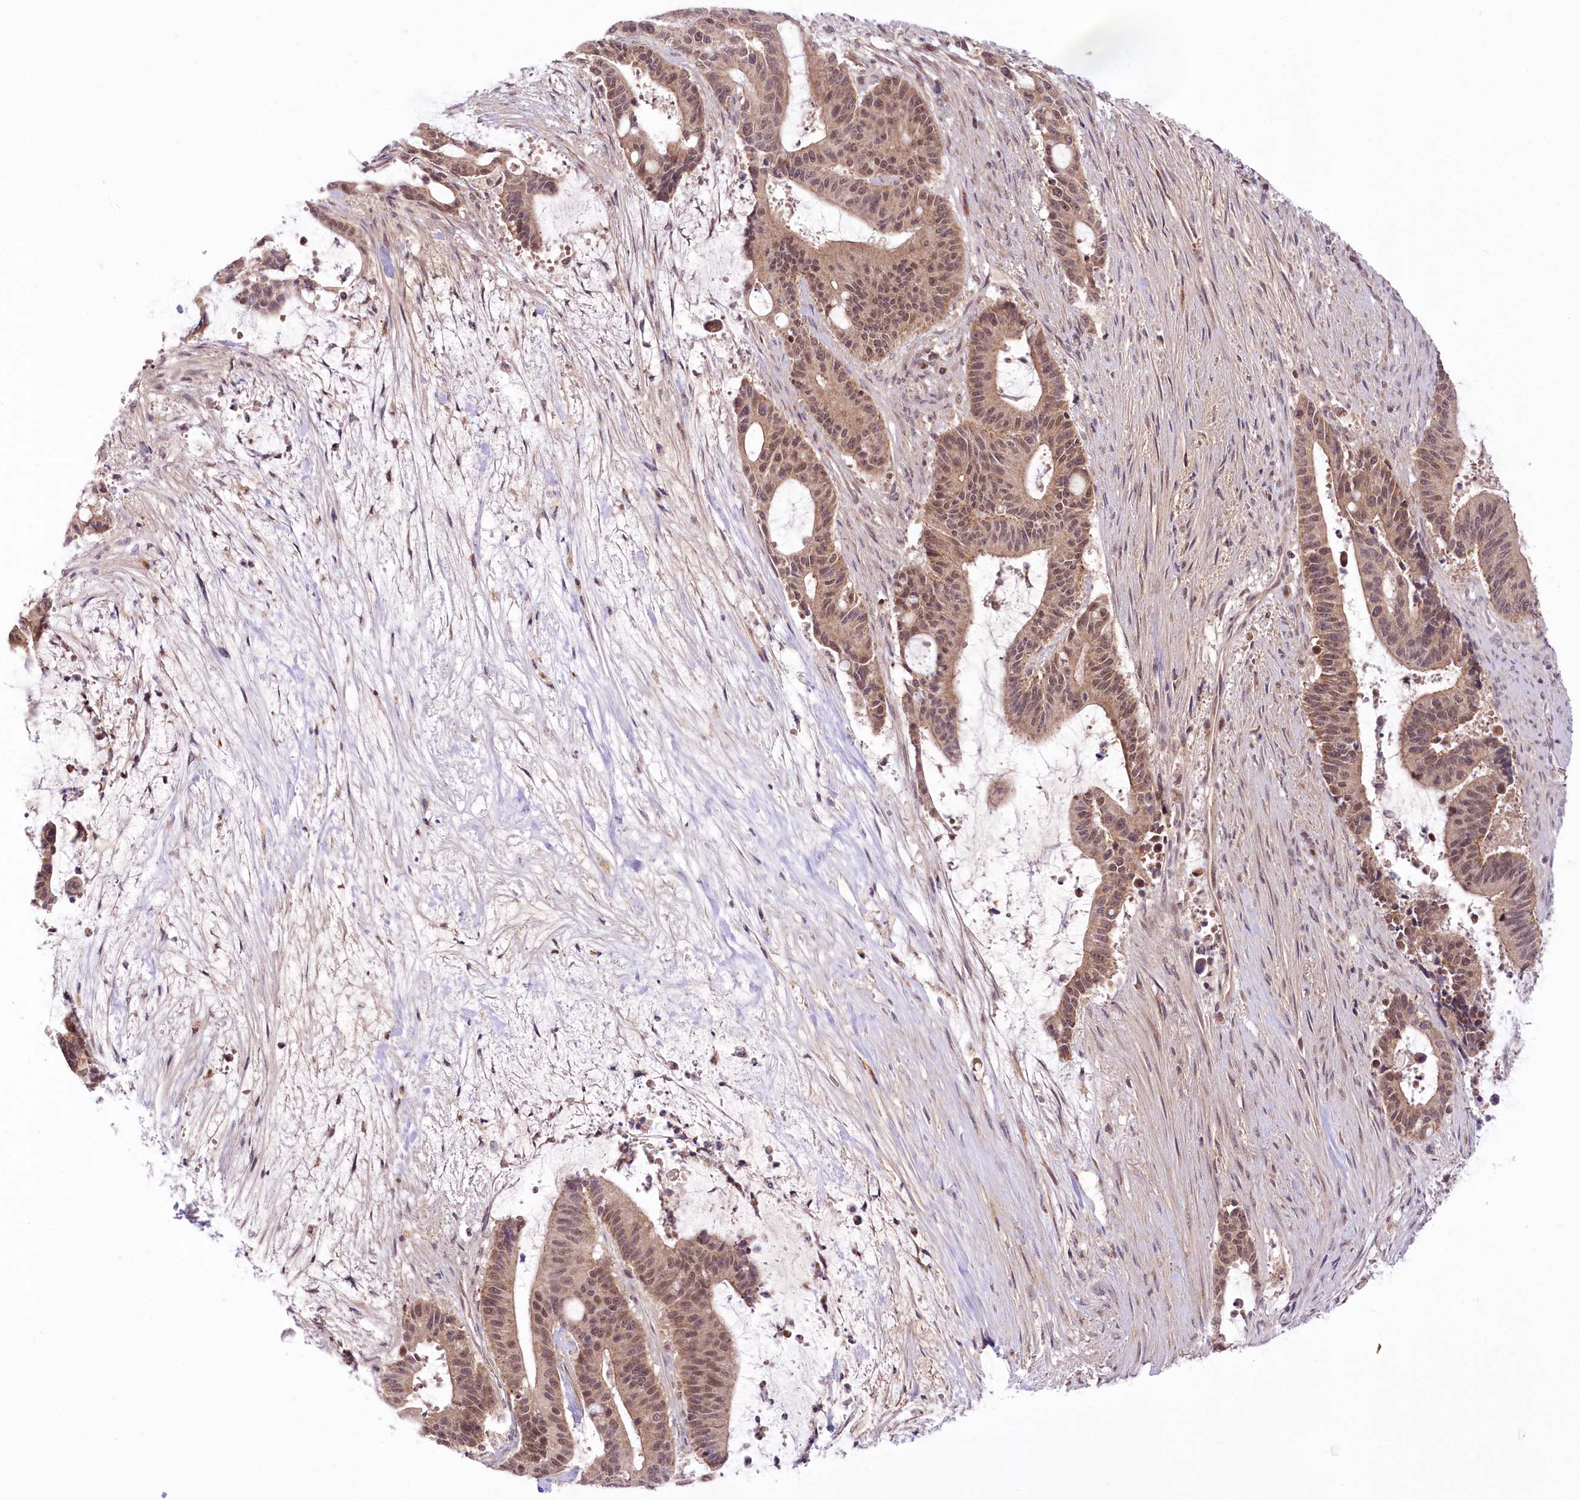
{"staining": {"intensity": "moderate", "quantity": ">75%", "location": "nuclear"}, "tissue": "liver cancer", "cell_type": "Tumor cells", "image_type": "cancer", "snomed": [{"axis": "morphology", "description": "Normal tissue, NOS"}, {"axis": "morphology", "description": "Cholangiocarcinoma"}, {"axis": "topography", "description": "Liver"}, {"axis": "topography", "description": "Peripheral nerve tissue"}], "caption": "The photomicrograph reveals immunohistochemical staining of cholangiocarcinoma (liver). There is moderate nuclear expression is present in about >75% of tumor cells. The staining was performed using DAB, with brown indicating positive protein expression. Nuclei are stained blue with hematoxylin.", "gene": "ZMAT2", "patient": {"sex": "female", "age": 73}}